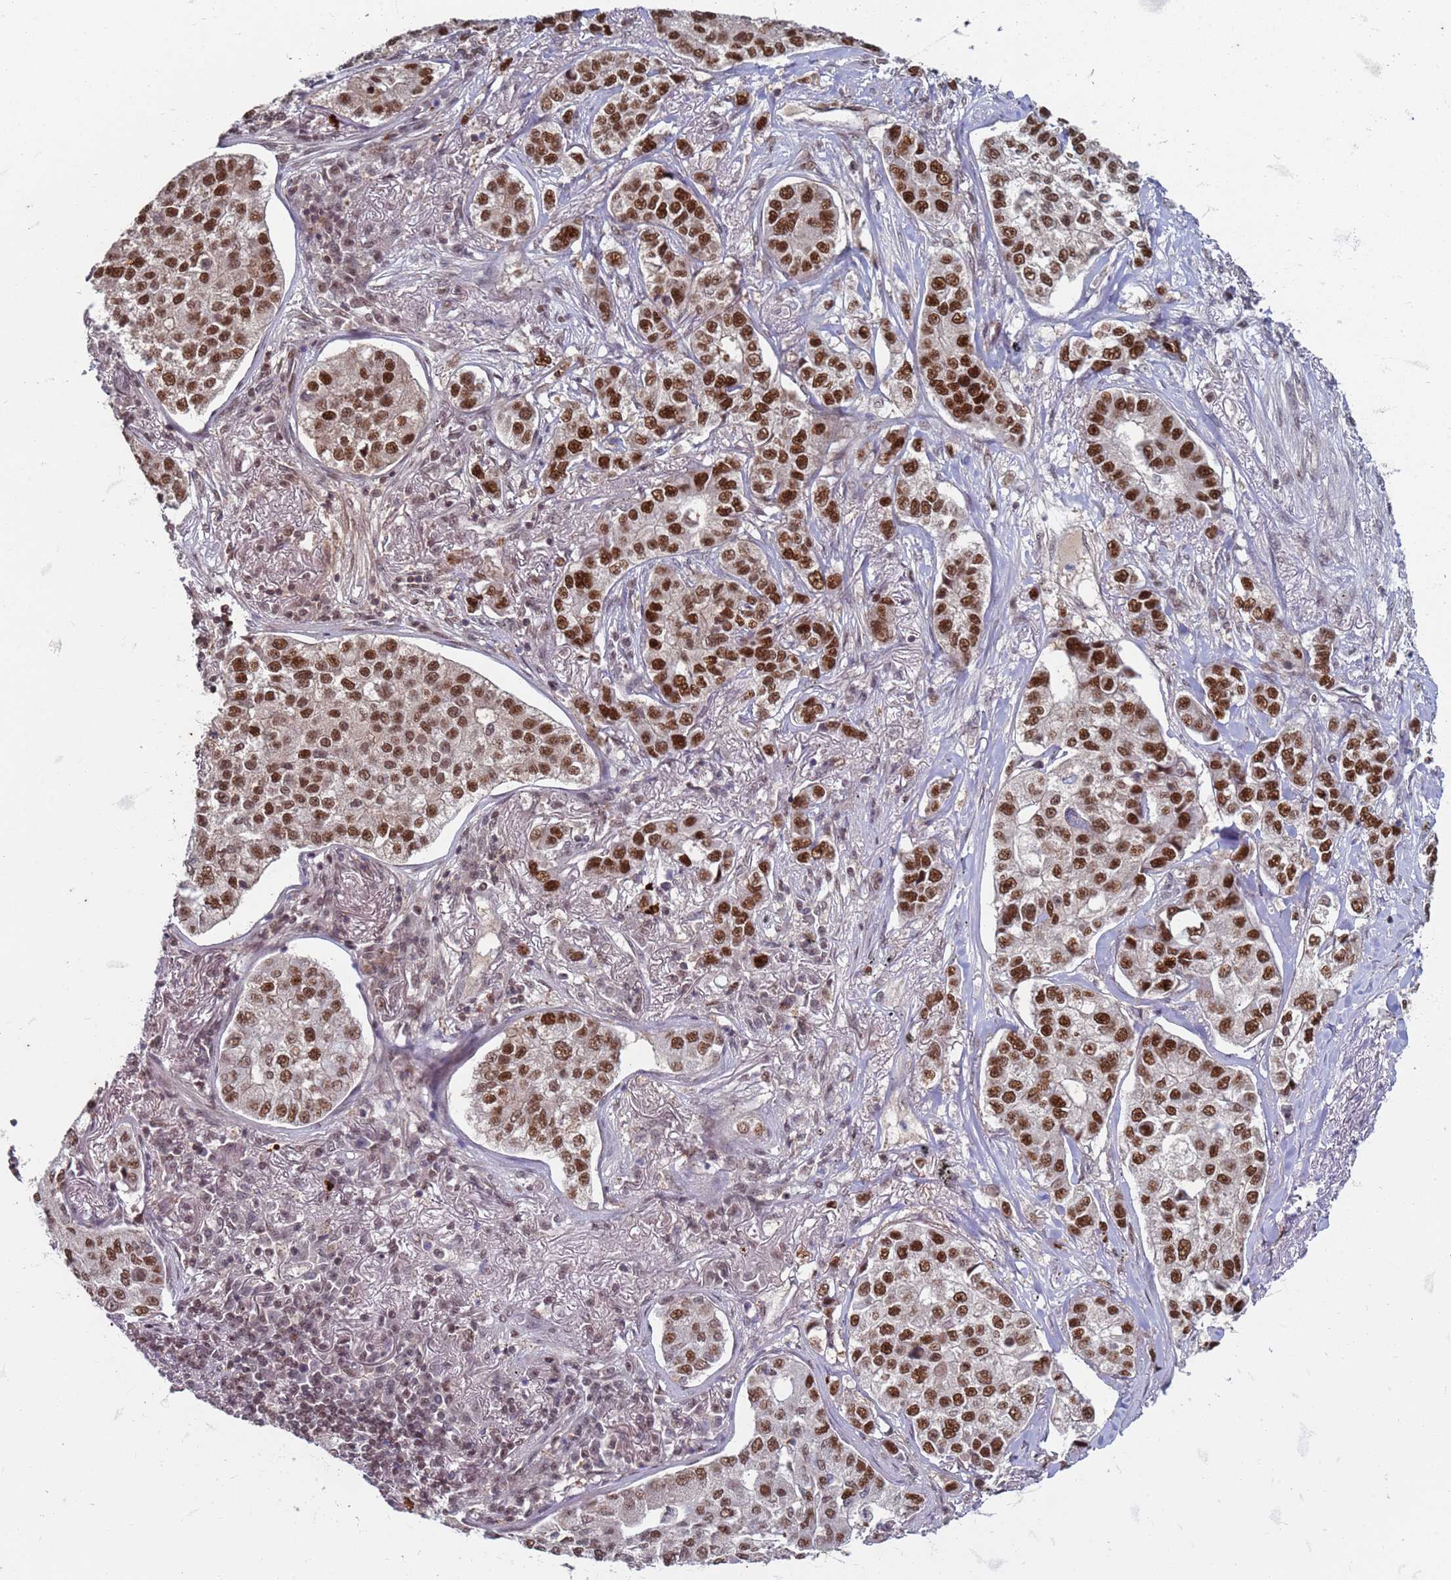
{"staining": {"intensity": "strong", "quantity": ">75%", "location": "nuclear"}, "tissue": "lung cancer", "cell_type": "Tumor cells", "image_type": "cancer", "snomed": [{"axis": "morphology", "description": "Adenocarcinoma, NOS"}, {"axis": "topography", "description": "Lung"}], "caption": "A high-resolution photomicrograph shows immunohistochemistry (IHC) staining of lung cancer, which displays strong nuclear staining in about >75% of tumor cells.", "gene": "TRMT6", "patient": {"sex": "male", "age": 49}}